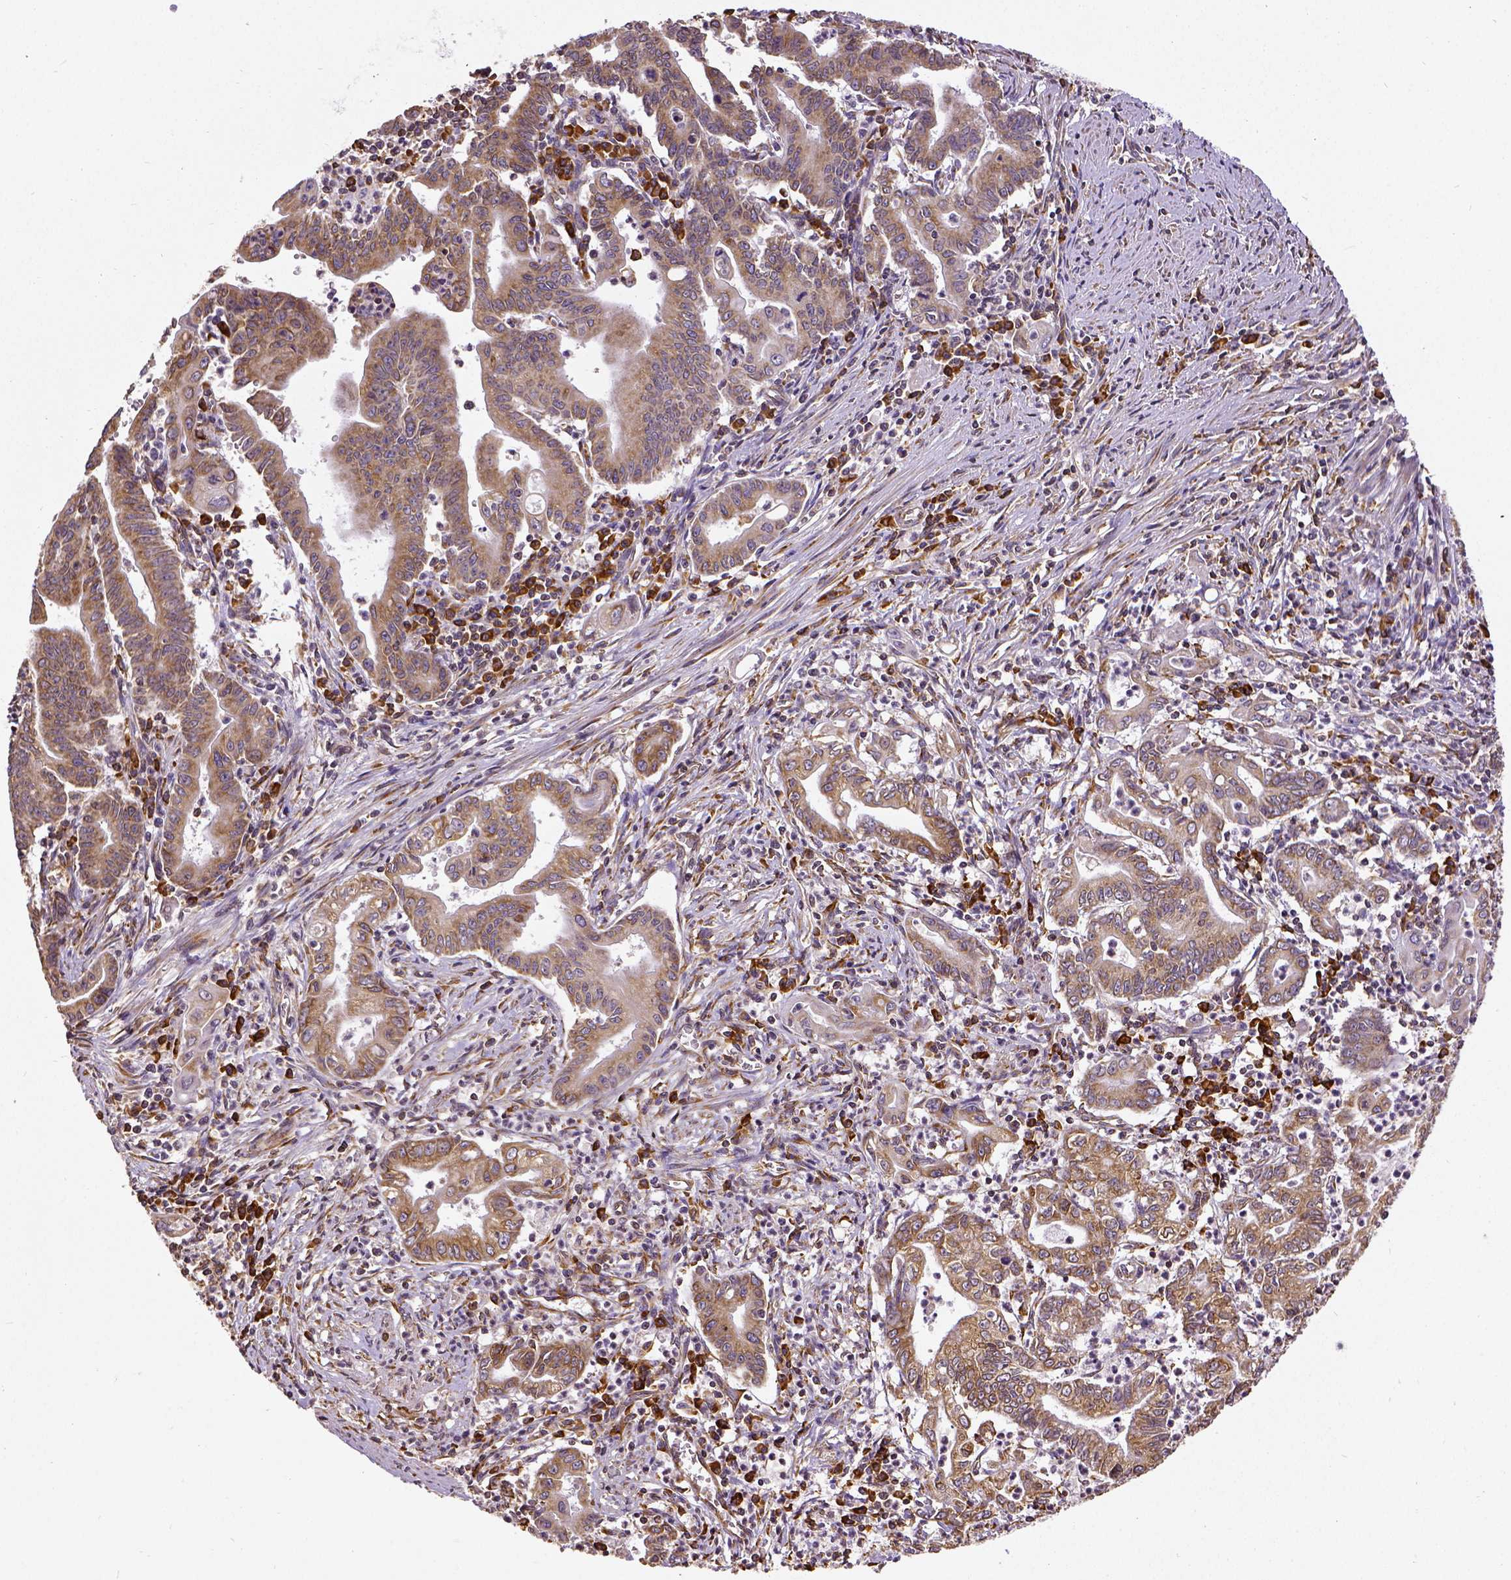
{"staining": {"intensity": "moderate", "quantity": ">75%", "location": "cytoplasmic/membranous"}, "tissue": "stomach cancer", "cell_type": "Tumor cells", "image_type": "cancer", "snomed": [{"axis": "morphology", "description": "Adenocarcinoma, NOS"}, {"axis": "topography", "description": "Stomach, upper"}], "caption": "This is an image of immunohistochemistry staining of stomach cancer, which shows moderate positivity in the cytoplasmic/membranous of tumor cells.", "gene": "MTDH", "patient": {"sex": "female", "age": 79}}